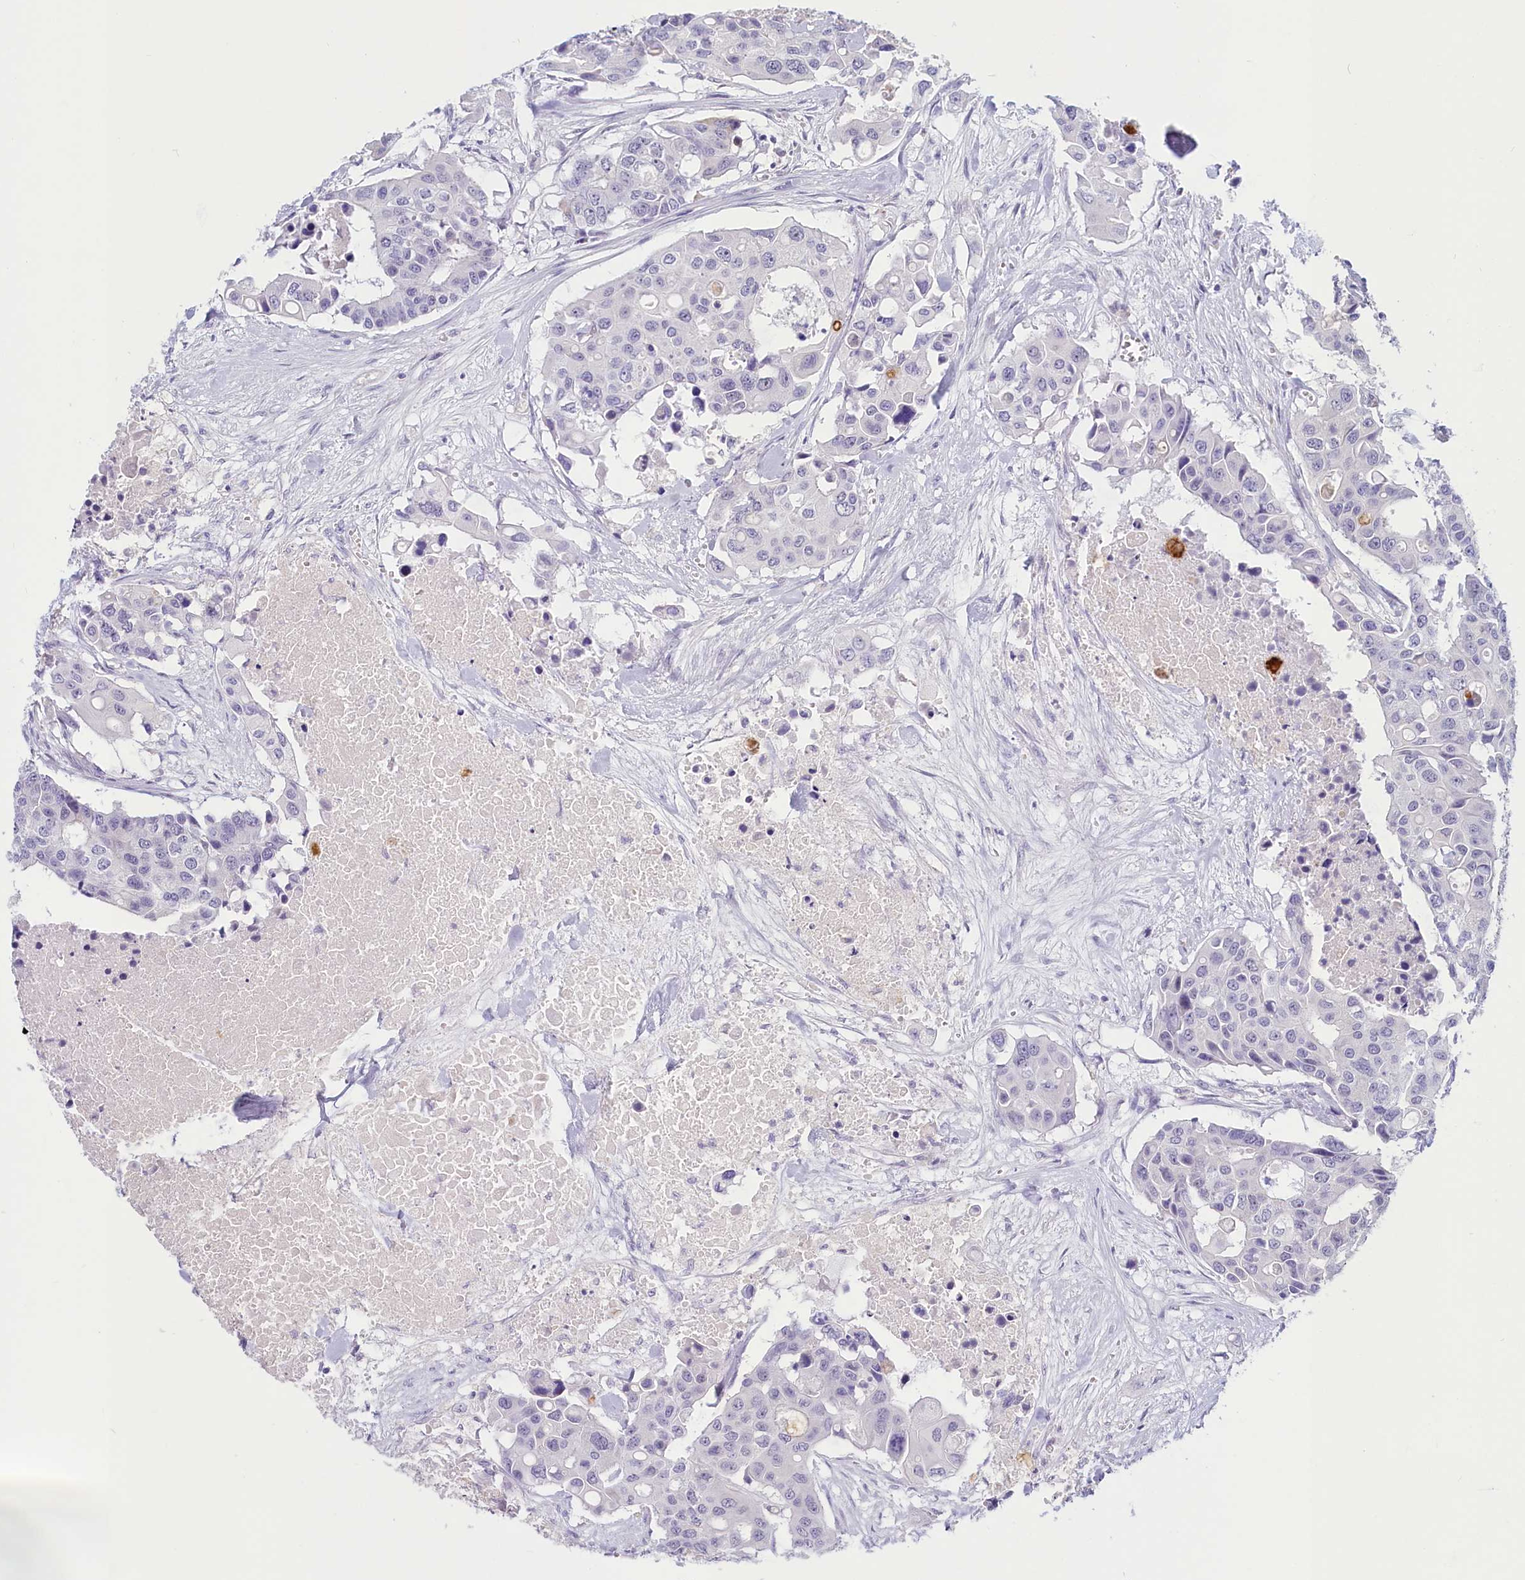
{"staining": {"intensity": "negative", "quantity": "none", "location": "none"}, "tissue": "colorectal cancer", "cell_type": "Tumor cells", "image_type": "cancer", "snomed": [{"axis": "morphology", "description": "Adenocarcinoma, NOS"}, {"axis": "topography", "description": "Colon"}], "caption": "High magnification brightfield microscopy of colorectal cancer stained with DAB (brown) and counterstained with hematoxylin (blue): tumor cells show no significant staining. Brightfield microscopy of immunohistochemistry stained with DAB (3,3'-diaminobenzidine) (brown) and hematoxylin (blue), captured at high magnification.", "gene": "PROCR", "patient": {"sex": "male", "age": 77}}